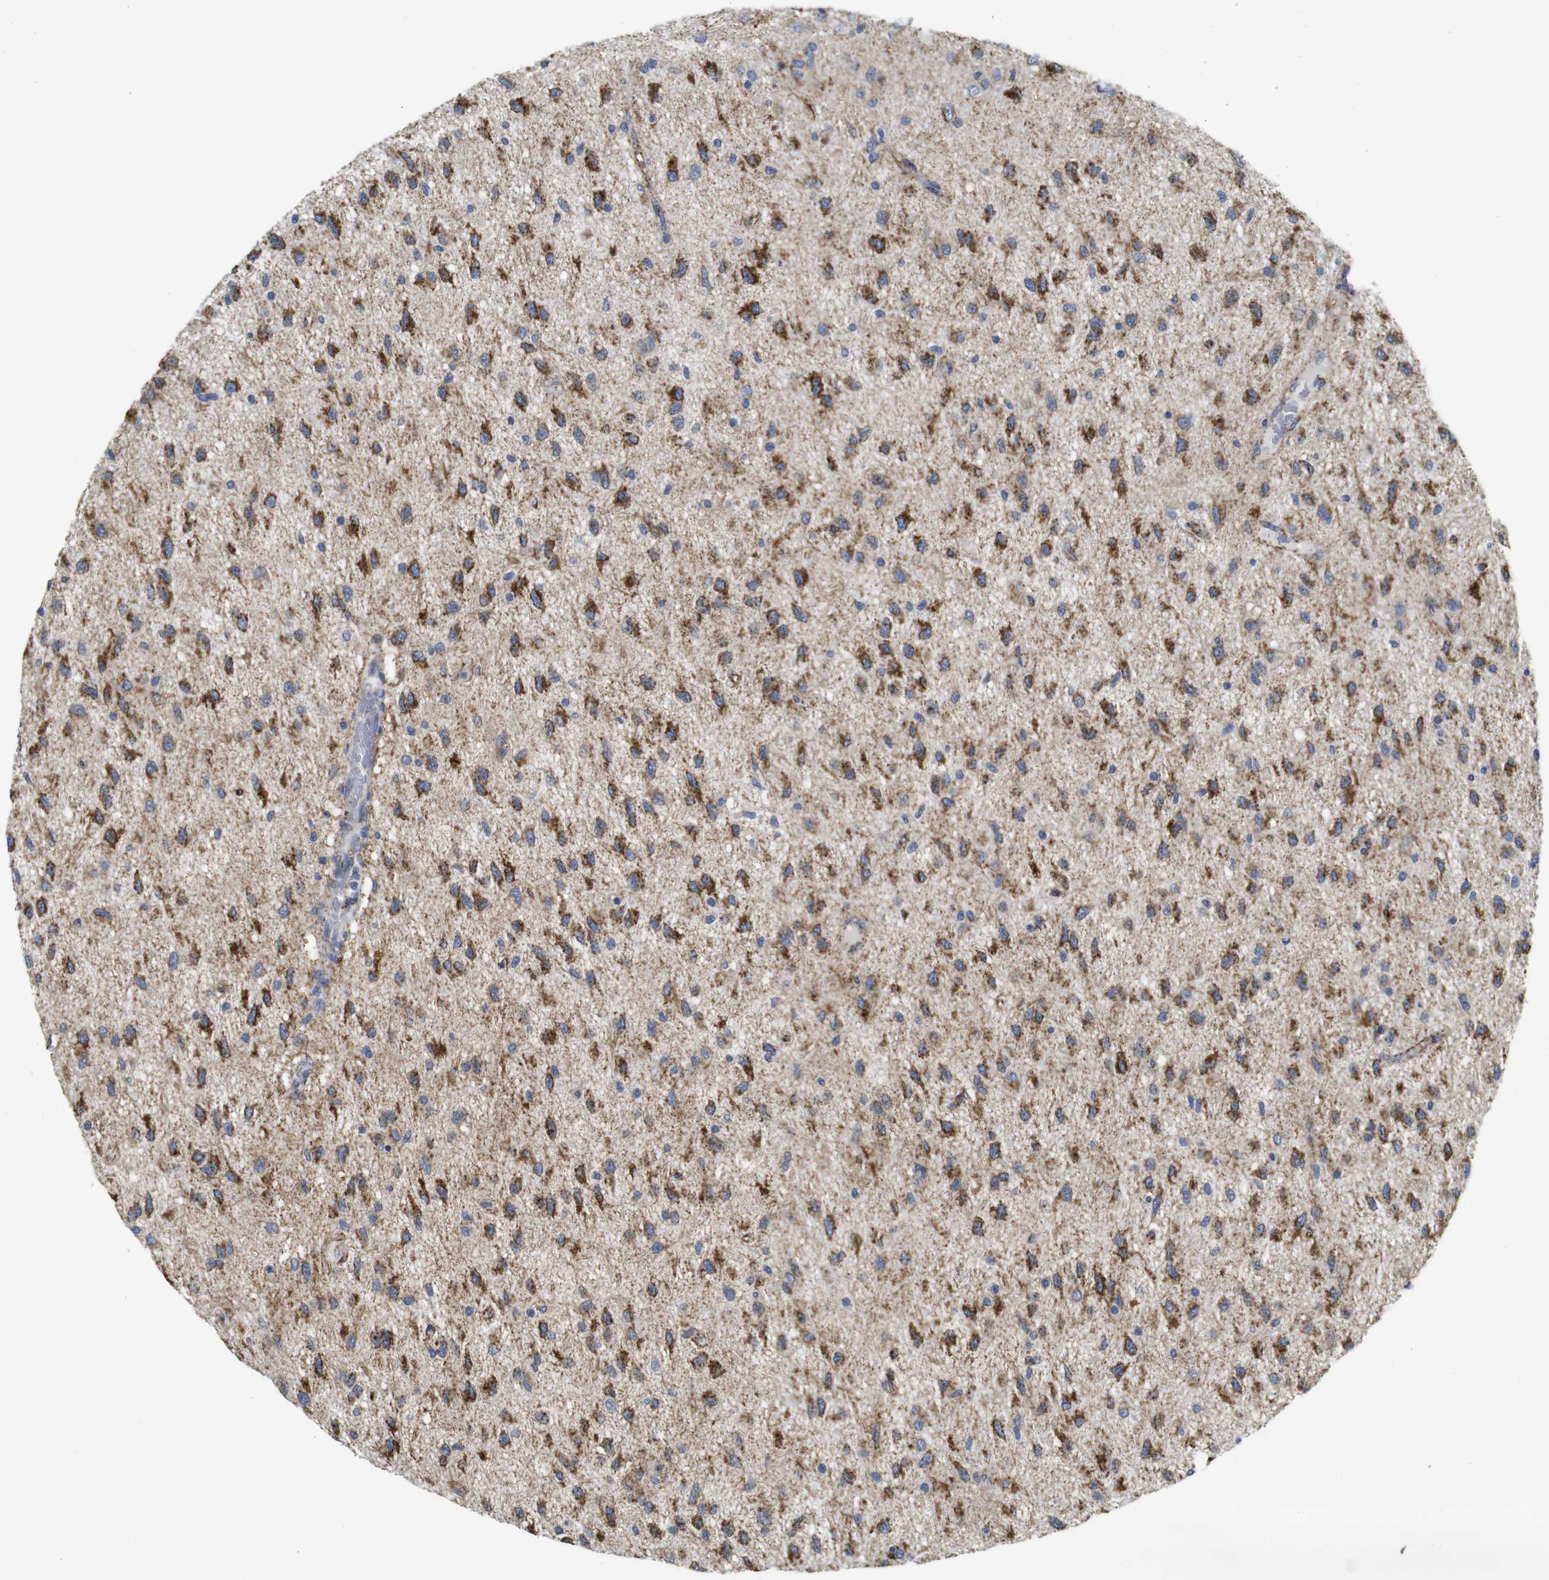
{"staining": {"intensity": "strong", "quantity": ">75%", "location": "cytoplasmic/membranous"}, "tissue": "glioma", "cell_type": "Tumor cells", "image_type": "cancer", "snomed": [{"axis": "morphology", "description": "Glioma, malignant, Low grade"}, {"axis": "topography", "description": "Brain"}], "caption": "A high amount of strong cytoplasmic/membranous expression is present in about >75% of tumor cells in glioma tissue.", "gene": "MAOA", "patient": {"sex": "male", "age": 77}}